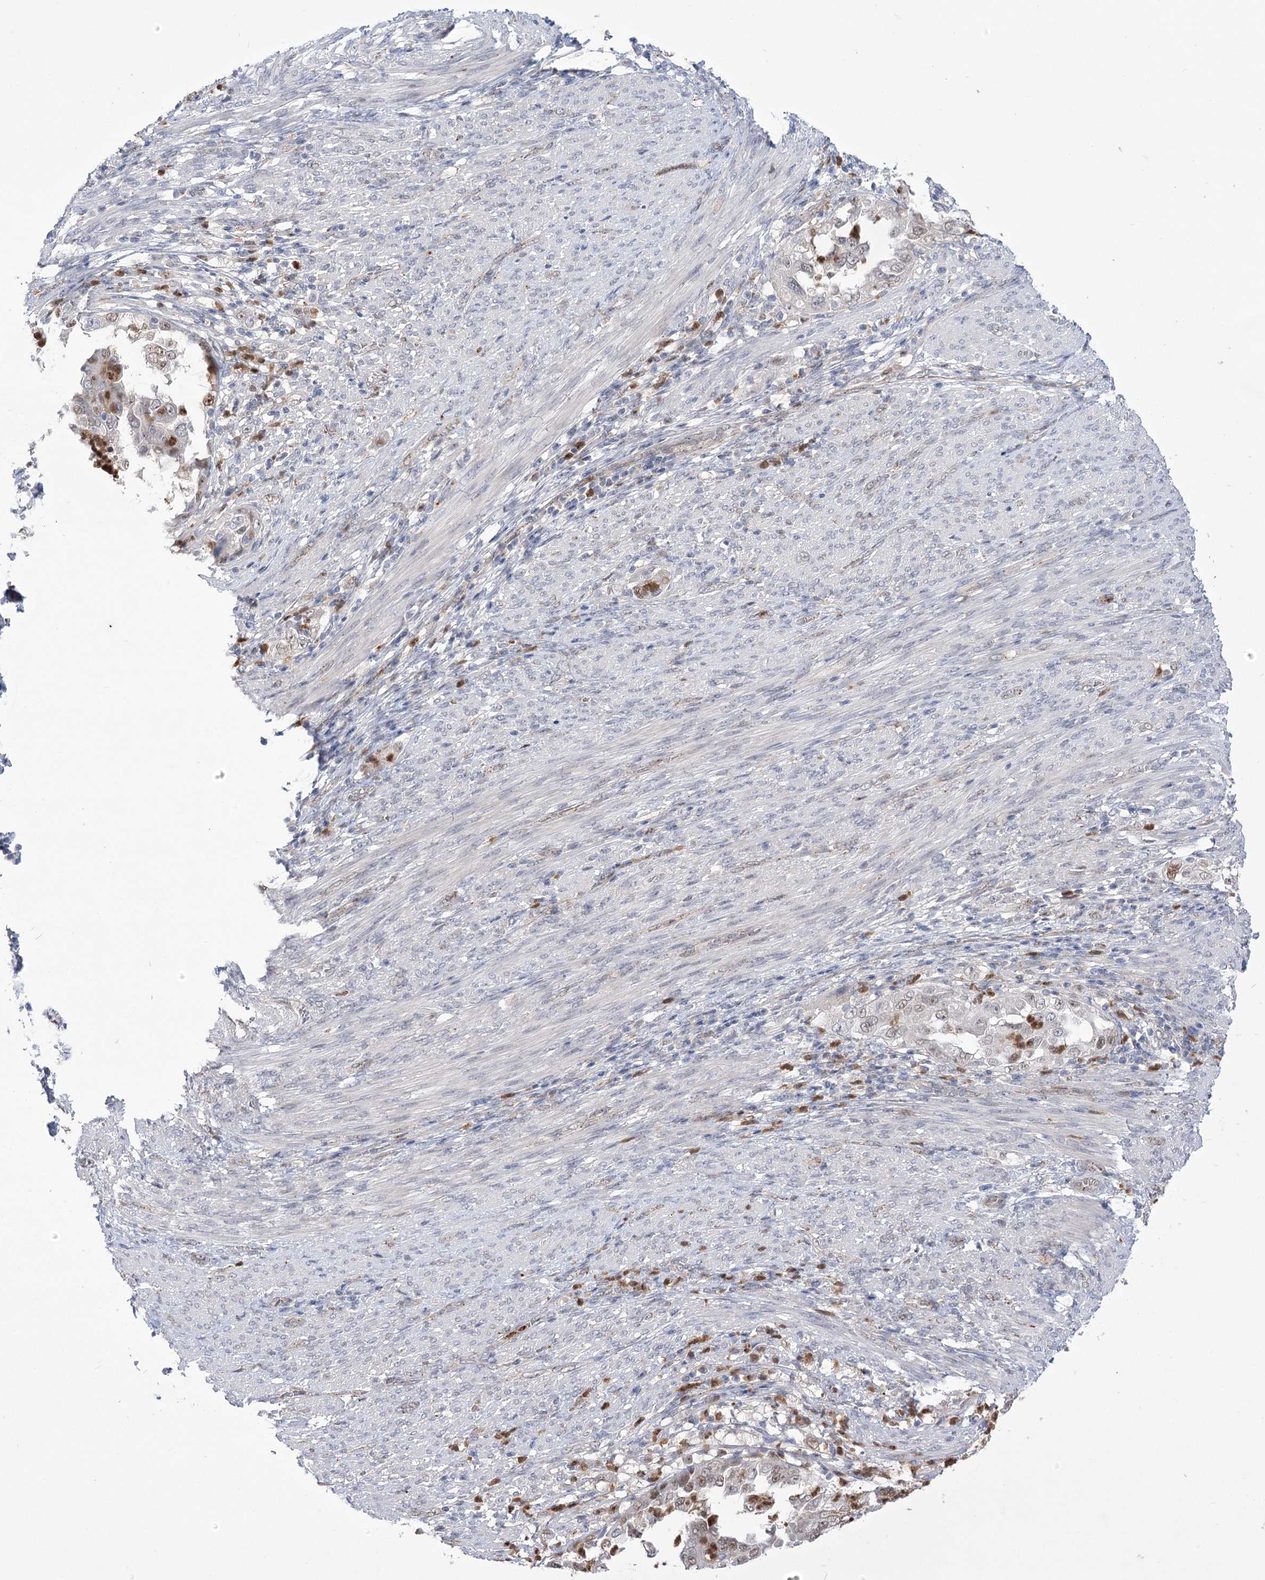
{"staining": {"intensity": "weak", "quantity": "25%-75%", "location": "nuclear"}, "tissue": "endometrial cancer", "cell_type": "Tumor cells", "image_type": "cancer", "snomed": [{"axis": "morphology", "description": "Adenocarcinoma, NOS"}, {"axis": "topography", "description": "Endometrium"}], "caption": "Human endometrial adenocarcinoma stained for a protein (brown) displays weak nuclear positive positivity in about 25%-75% of tumor cells.", "gene": "SIAE", "patient": {"sex": "female", "age": 85}}